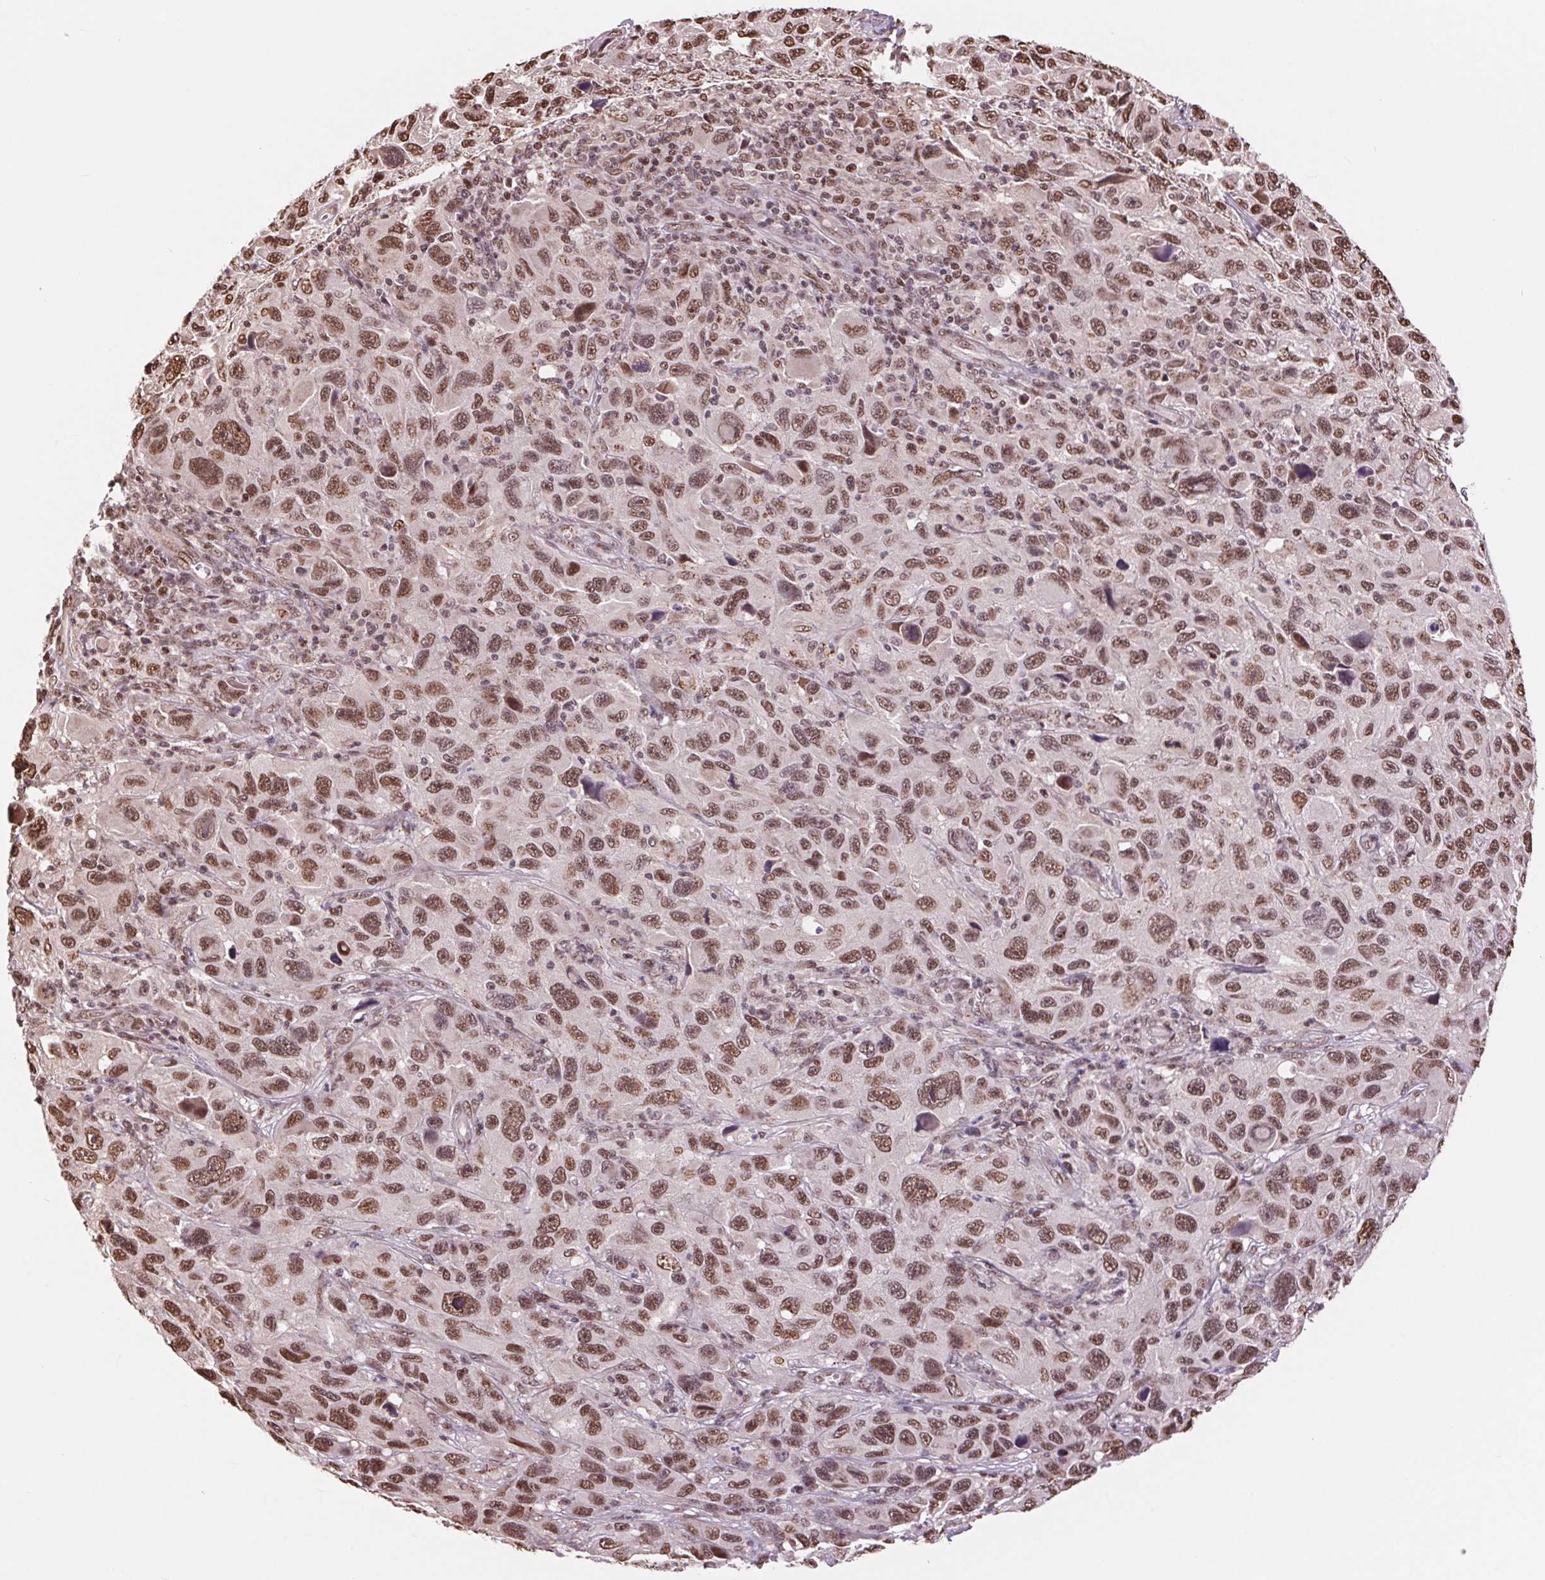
{"staining": {"intensity": "moderate", "quantity": ">75%", "location": "nuclear"}, "tissue": "melanoma", "cell_type": "Tumor cells", "image_type": "cancer", "snomed": [{"axis": "morphology", "description": "Malignant melanoma, NOS"}, {"axis": "topography", "description": "Skin"}], "caption": "There is medium levels of moderate nuclear staining in tumor cells of melanoma, as demonstrated by immunohistochemical staining (brown color).", "gene": "RAD23A", "patient": {"sex": "male", "age": 53}}